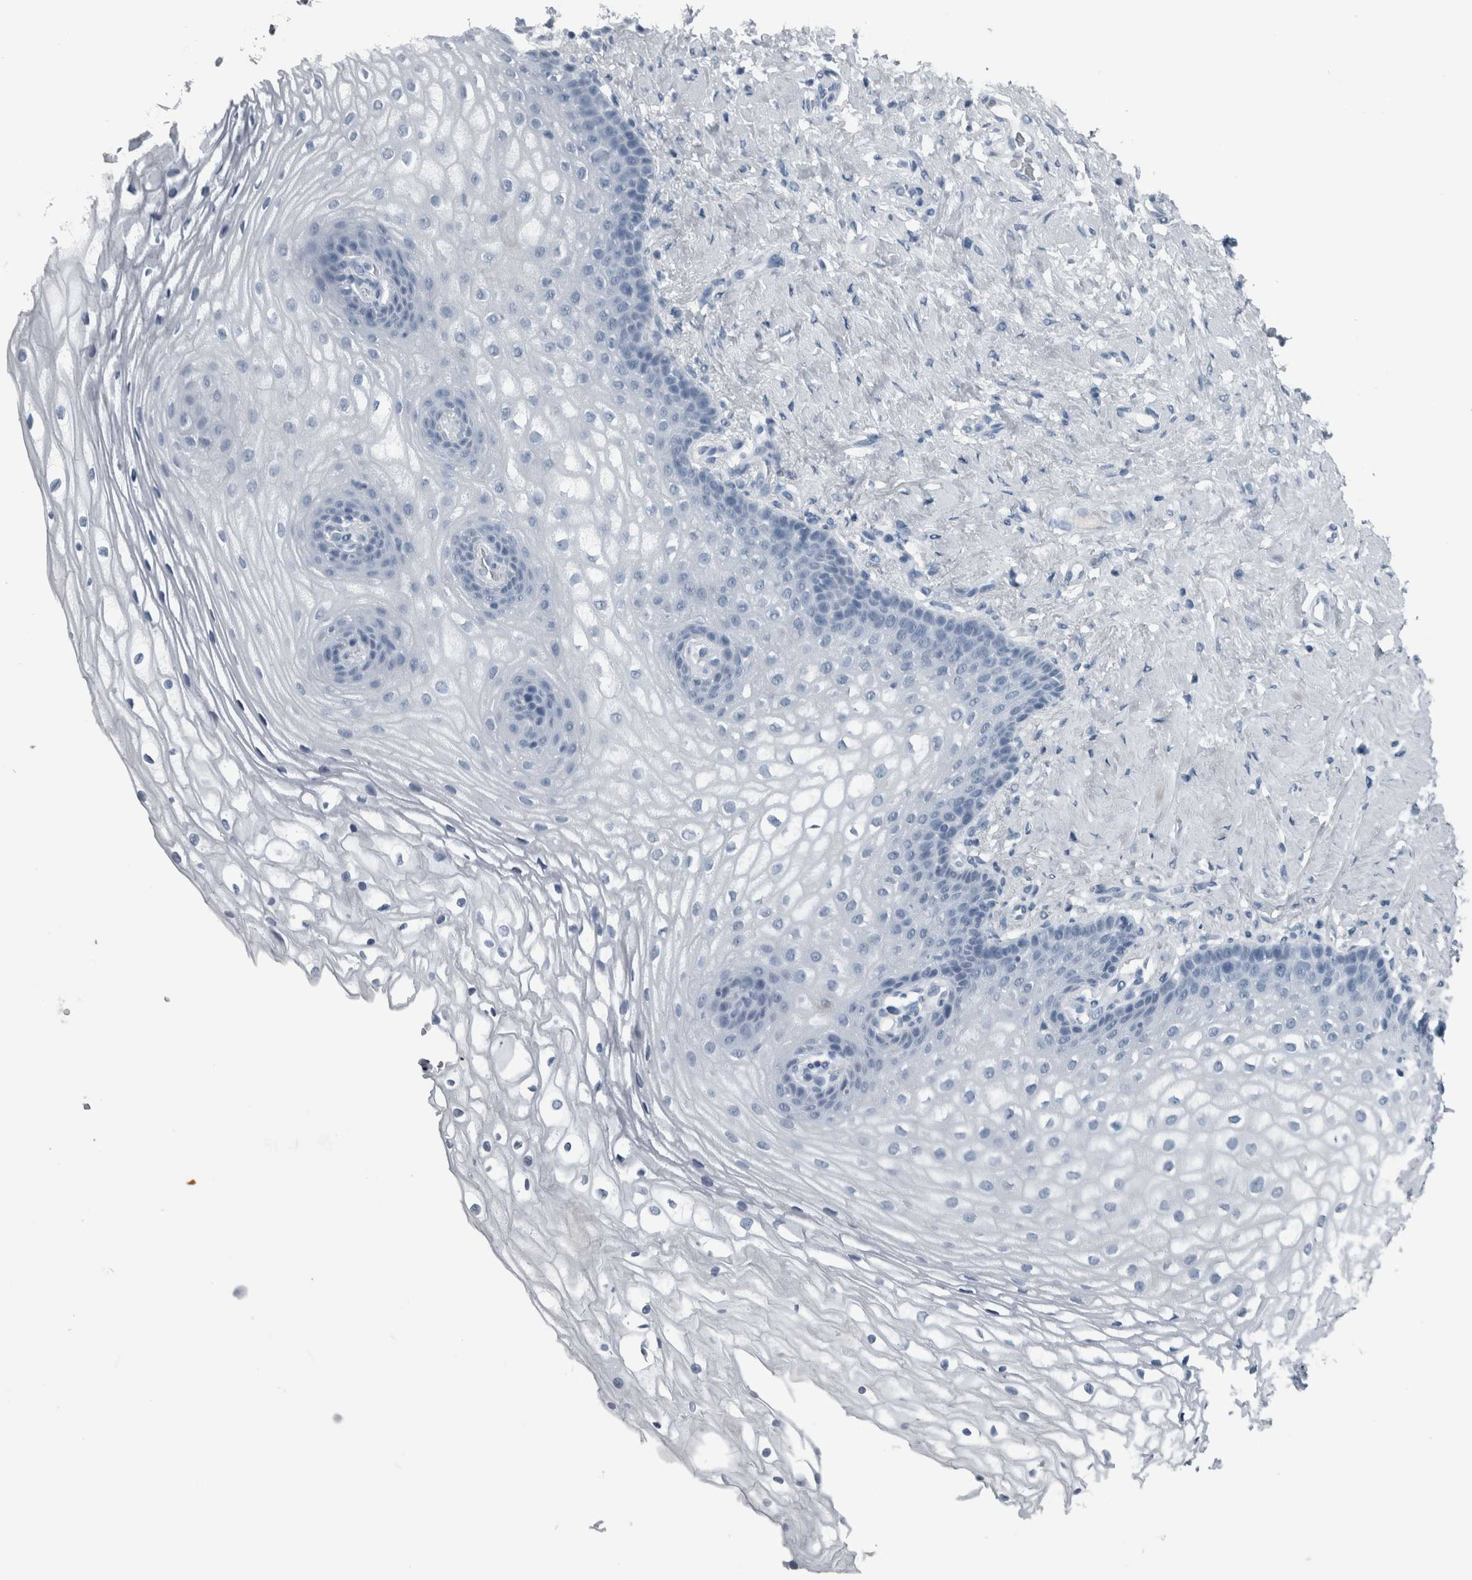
{"staining": {"intensity": "negative", "quantity": "none", "location": "none"}, "tissue": "vagina", "cell_type": "Squamous epithelial cells", "image_type": "normal", "snomed": [{"axis": "morphology", "description": "Normal tissue, NOS"}, {"axis": "topography", "description": "Vagina"}], "caption": "The immunohistochemistry photomicrograph has no significant staining in squamous epithelial cells of vagina. Nuclei are stained in blue.", "gene": "KRT20", "patient": {"sex": "female", "age": 60}}